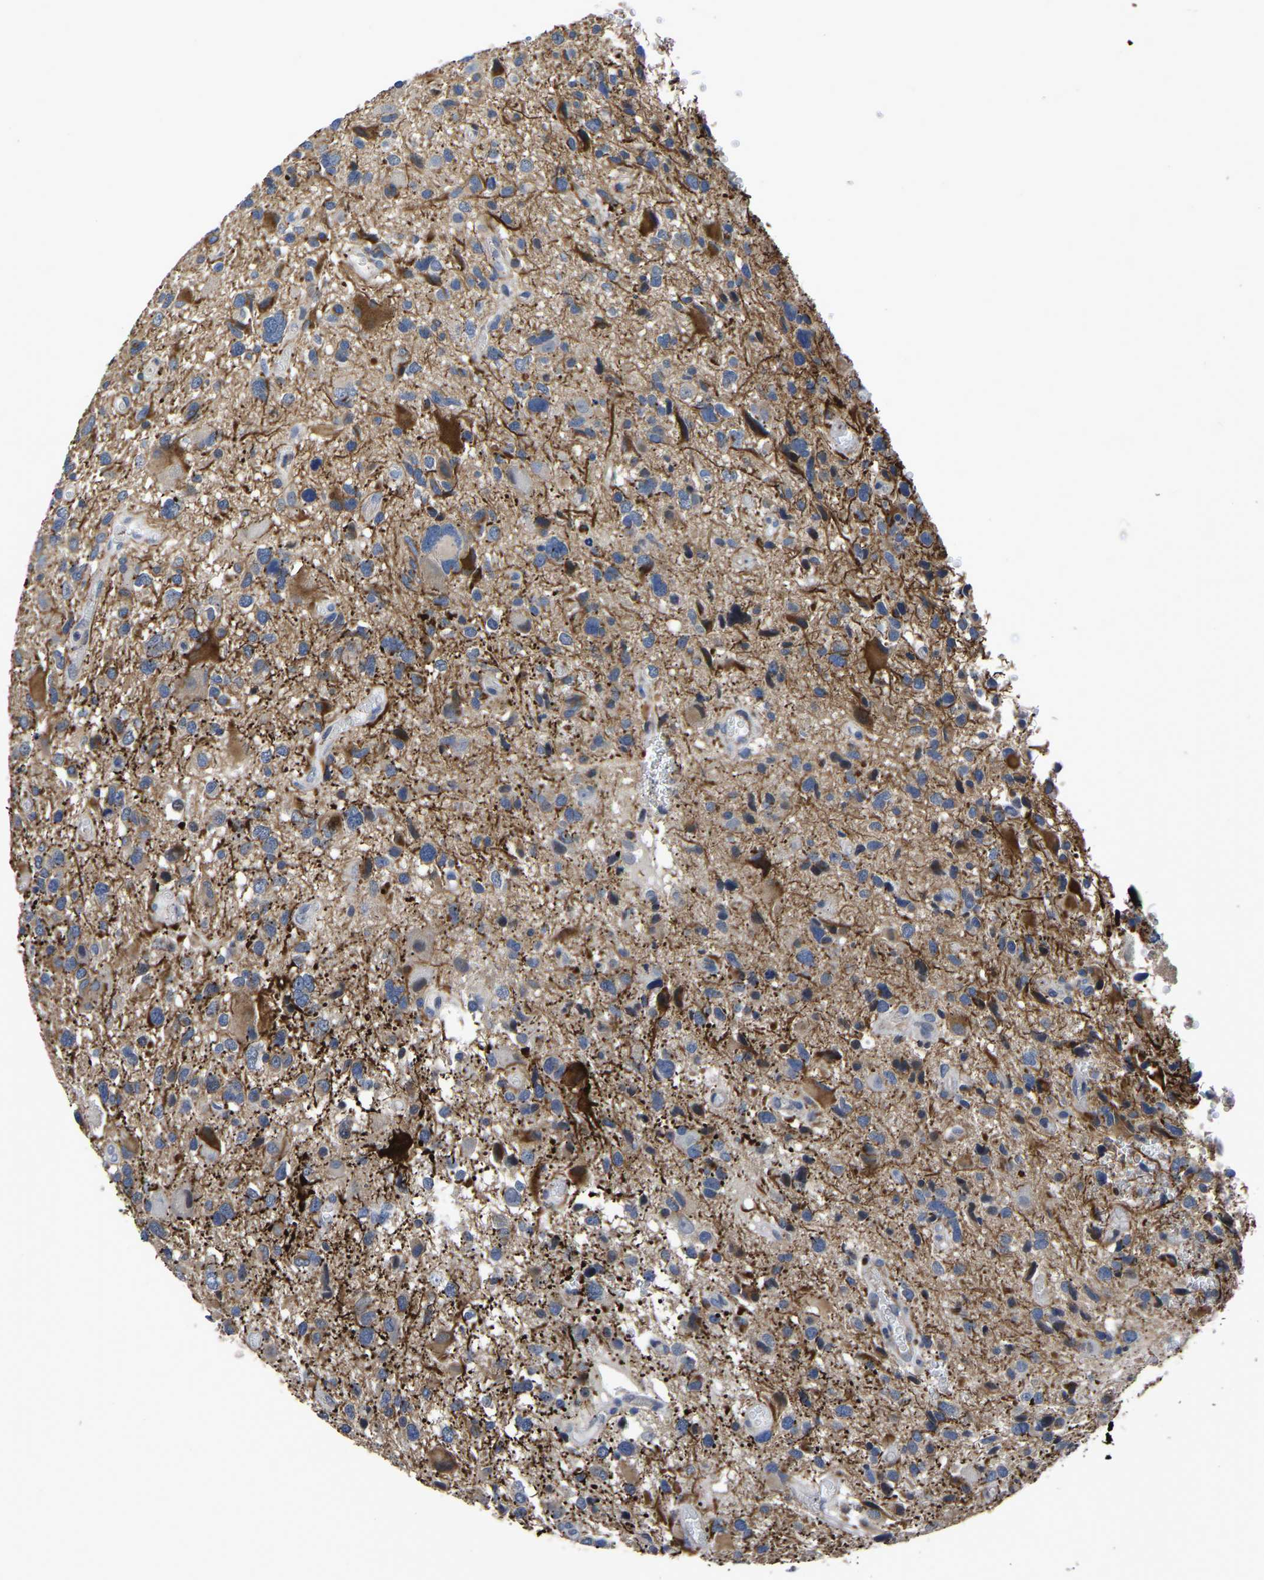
{"staining": {"intensity": "strong", "quantity": "<25%", "location": "cytoplasmic/membranous"}, "tissue": "glioma", "cell_type": "Tumor cells", "image_type": "cancer", "snomed": [{"axis": "morphology", "description": "Glioma, malignant, High grade"}, {"axis": "topography", "description": "Brain"}], "caption": "Human malignant glioma (high-grade) stained for a protein (brown) displays strong cytoplasmic/membranous positive staining in approximately <25% of tumor cells.", "gene": "PDLIM7", "patient": {"sex": "male", "age": 33}}